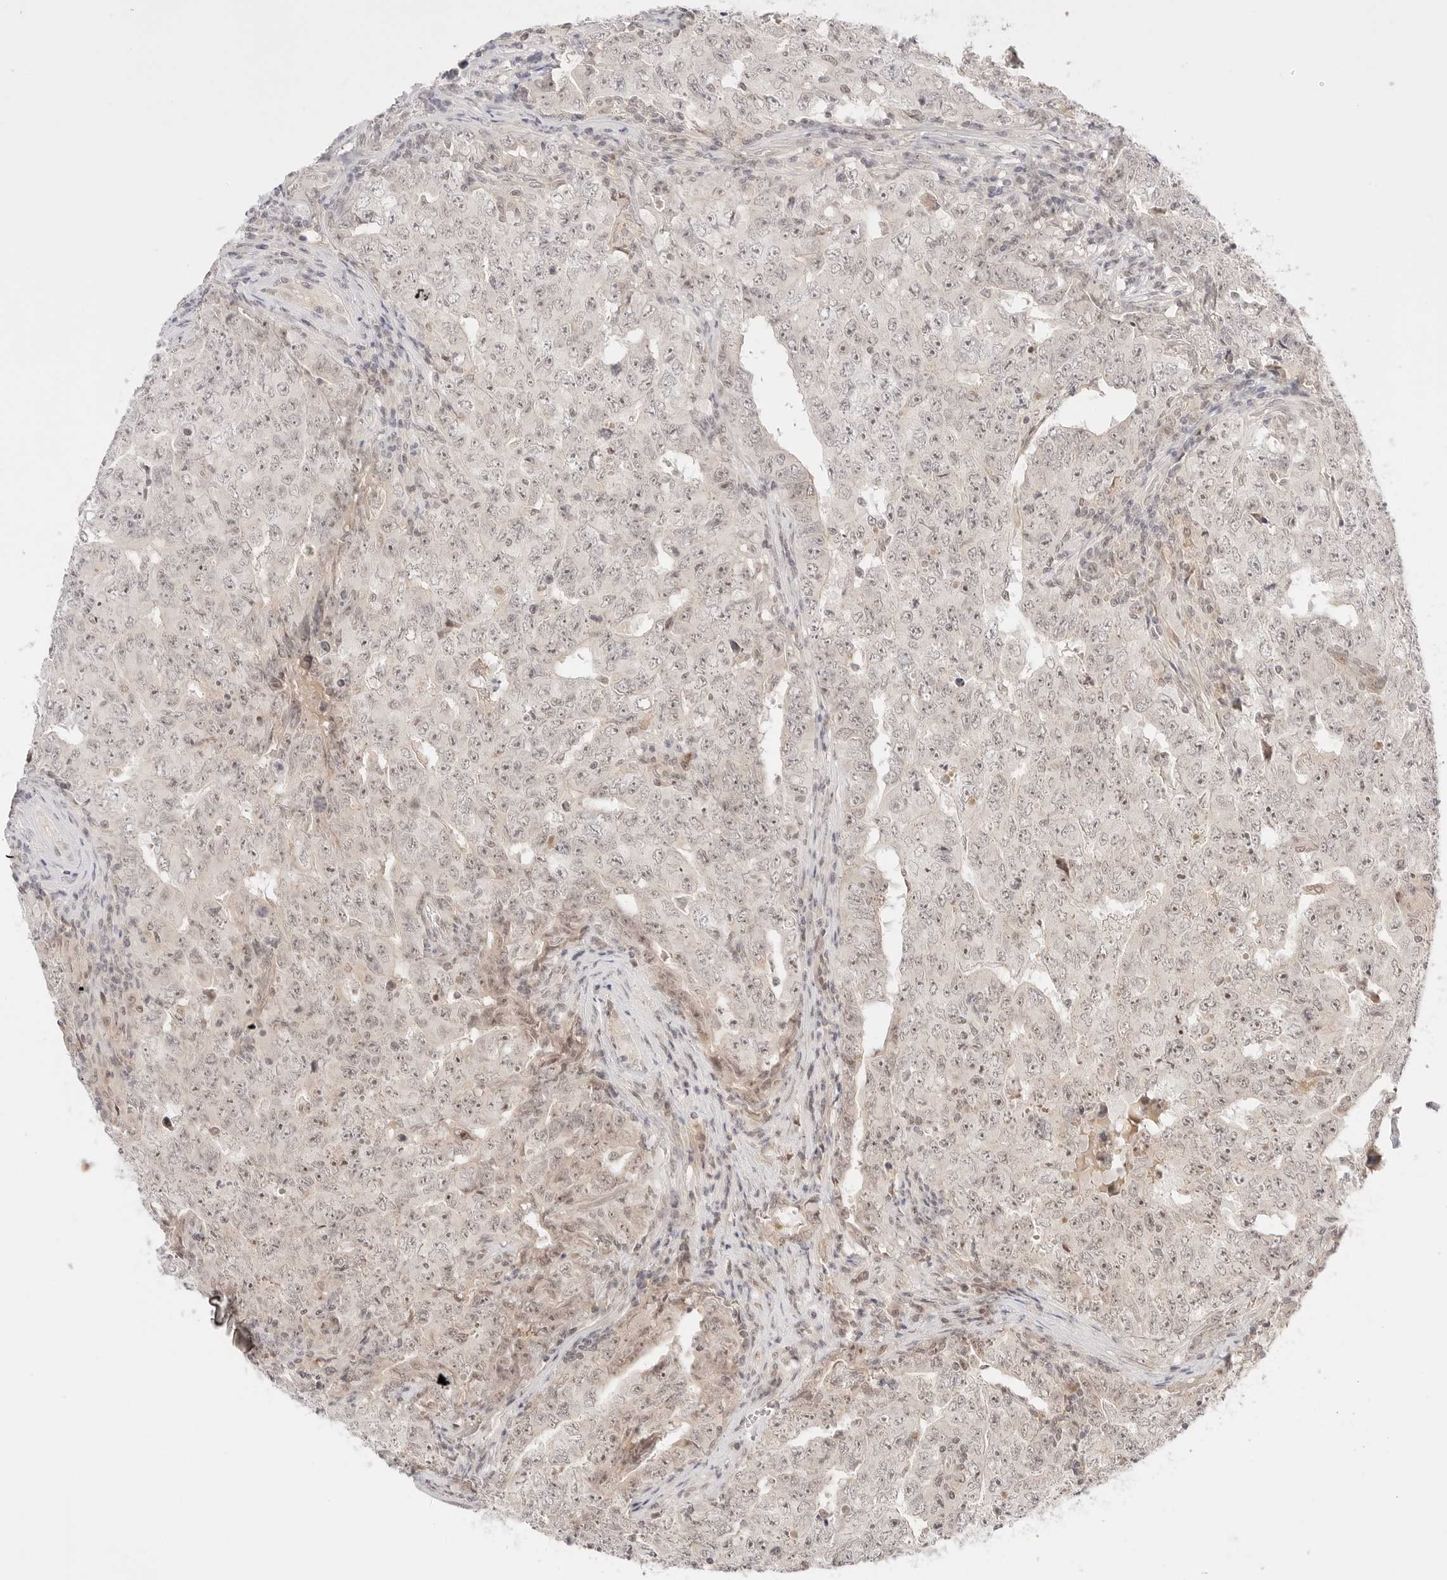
{"staining": {"intensity": "weak", "quantity": "25%-75%", "location": "nuclear"}, "tissue": "testis cancer", "cell_type": "Tumor cells", "image_type": "cancer", "snomed": [{"axis": "morphology", "description": "Carcinoma, Embryonal, NOS"}, {"axis": "topography", "description": "Testis"}], "caption": "Protein positivity by immunohistochemistry reveals weak nuclear expression in approximately 25%-75% of tumor cells in testis cancer (embryonal carcinoma). (brown staining indicates protein expression, while blue staining denotes nuclei).", "gene": "RPS6KL1", "patient": {"sex": "male", "age": 26}}